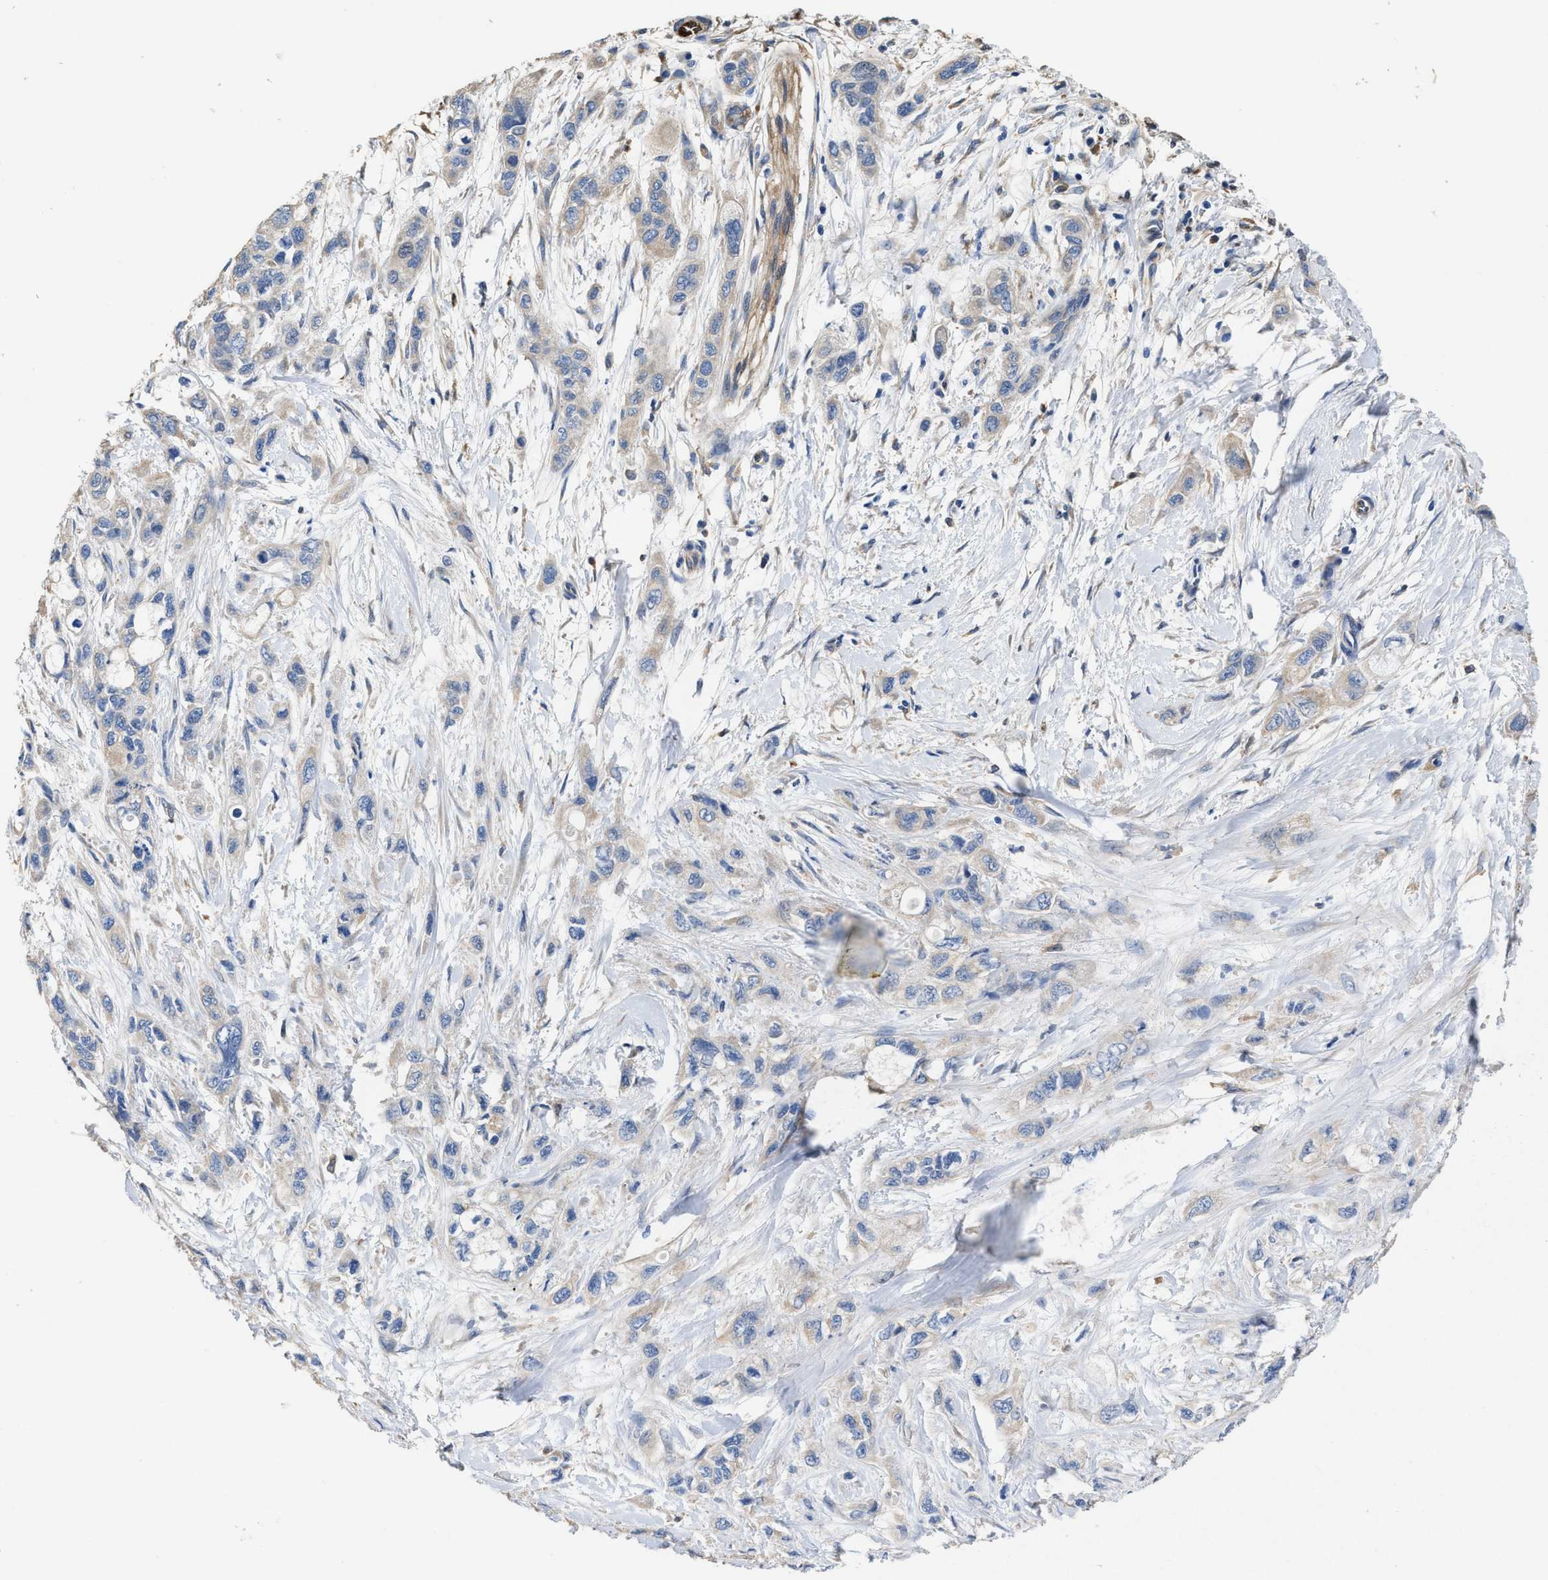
{"staining": {"intensity": "weak", "quantity": "<25%", "location": "cytoplasmic/membranous"}, "tissue": "pancreatic cancer", "cell_type": "Tumor cells", "image_type": "cancer", "snomed": [{"axis": "morphology", "description": "Adenocarcinoma, NOS"}, {"axis": "topography", "description": "Pancreas"}], "caption": "DAB (3,3'-diaminobenzidine) immunohistochemical staining of pancreatic cancer (adenocarcinoma) displays no significant expression in tumor cells.", "gene": "PEG10", "patient": {"sex": "male", "age": 74}}